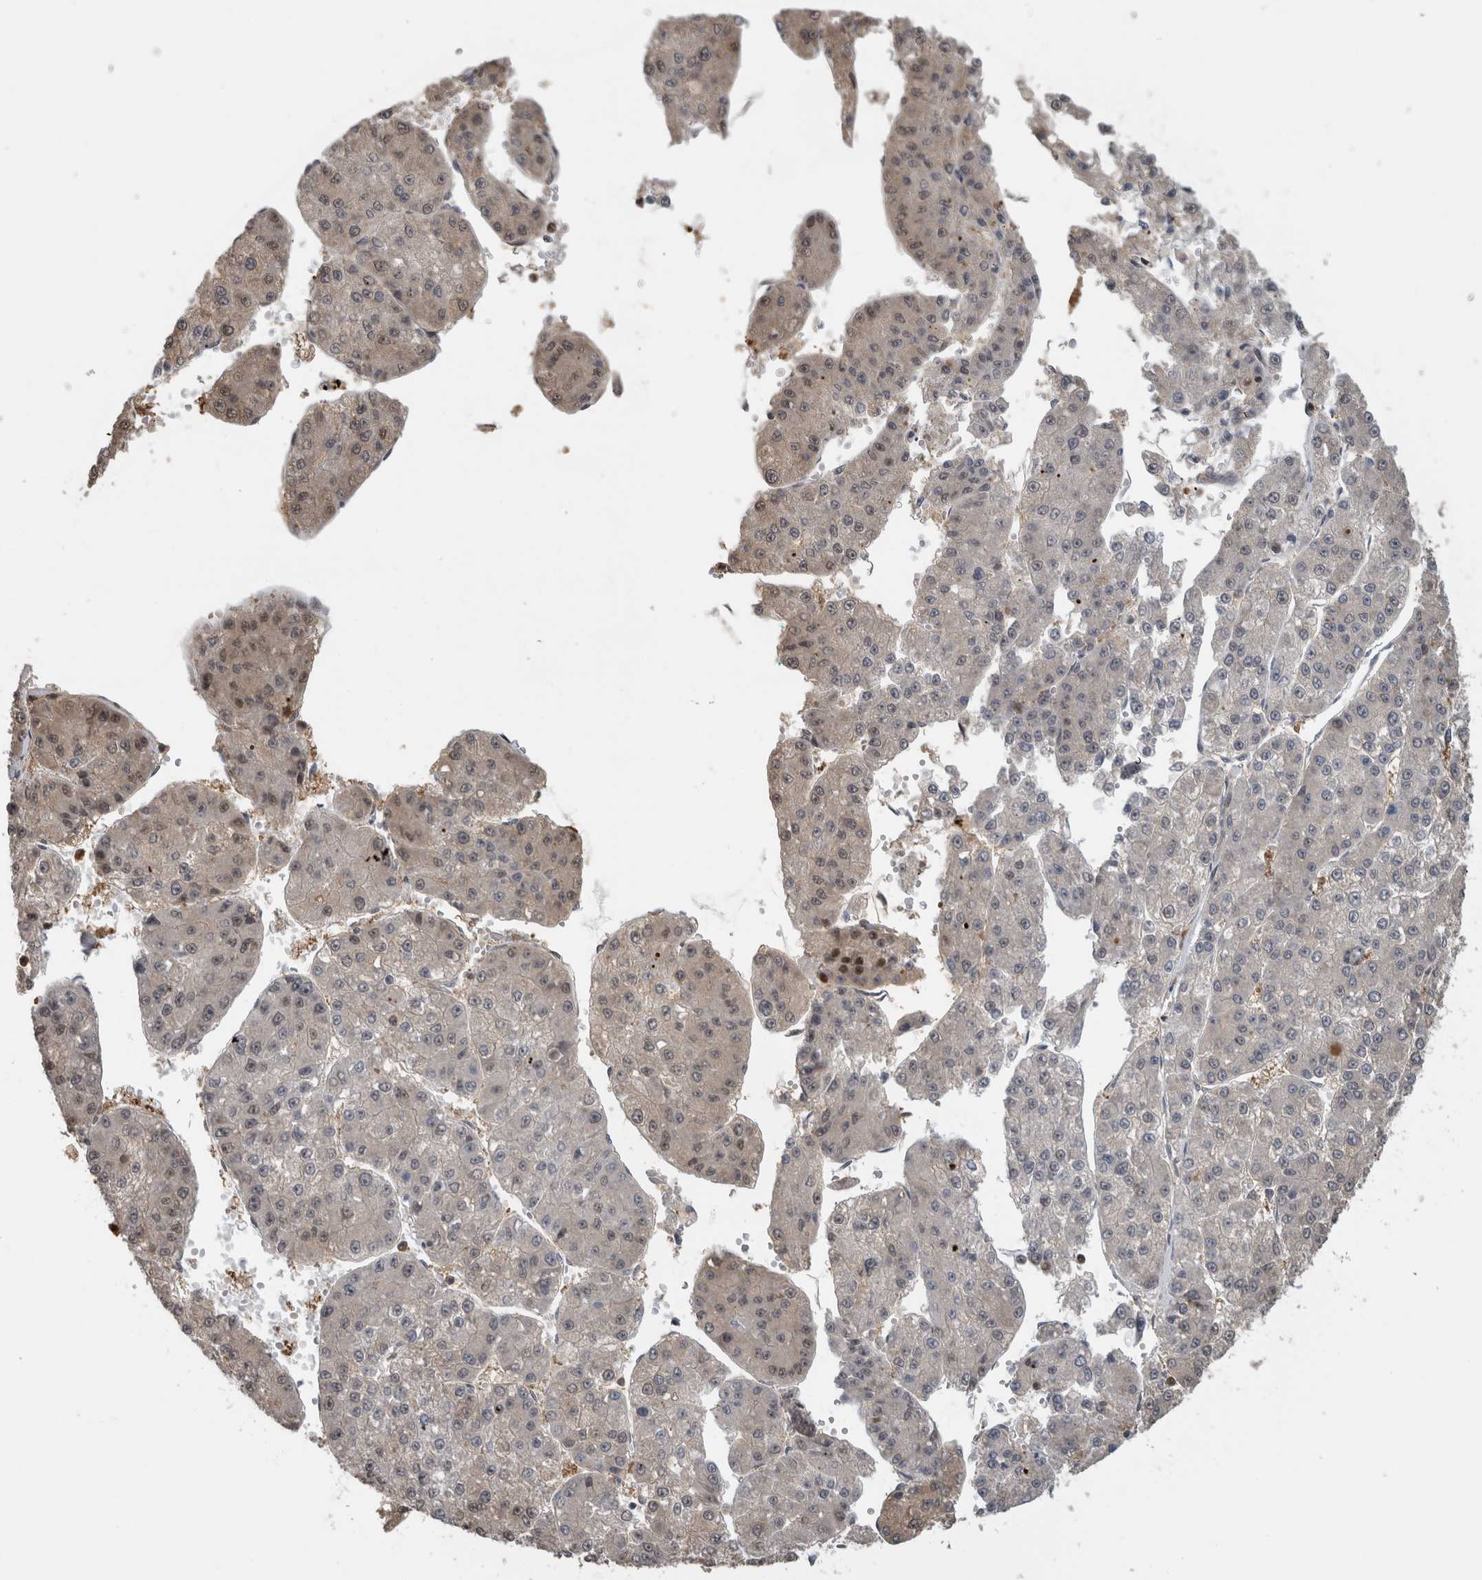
{"staining": {"intensity": "weak", "quantity": "<25%", "location": "cytoplasmic/membranous"}, "tissue": "liver cancer", "cell_type": "Tumor cells", "image_type": "cancer", "snomed": [{"axis": "morphology", "description": "Carcinoma, Hepatocellular, NOS"}, {"axis": "topography", "description": "Liver"}], "caption": "This image is of liver cancer stained with immunohistochemistry to label a protein in brown with the nuclei are counter-stained blue. There is no staining in tumor cells.", "gene": "USH1G", "patient": {"sex": "female", "age": 73}}